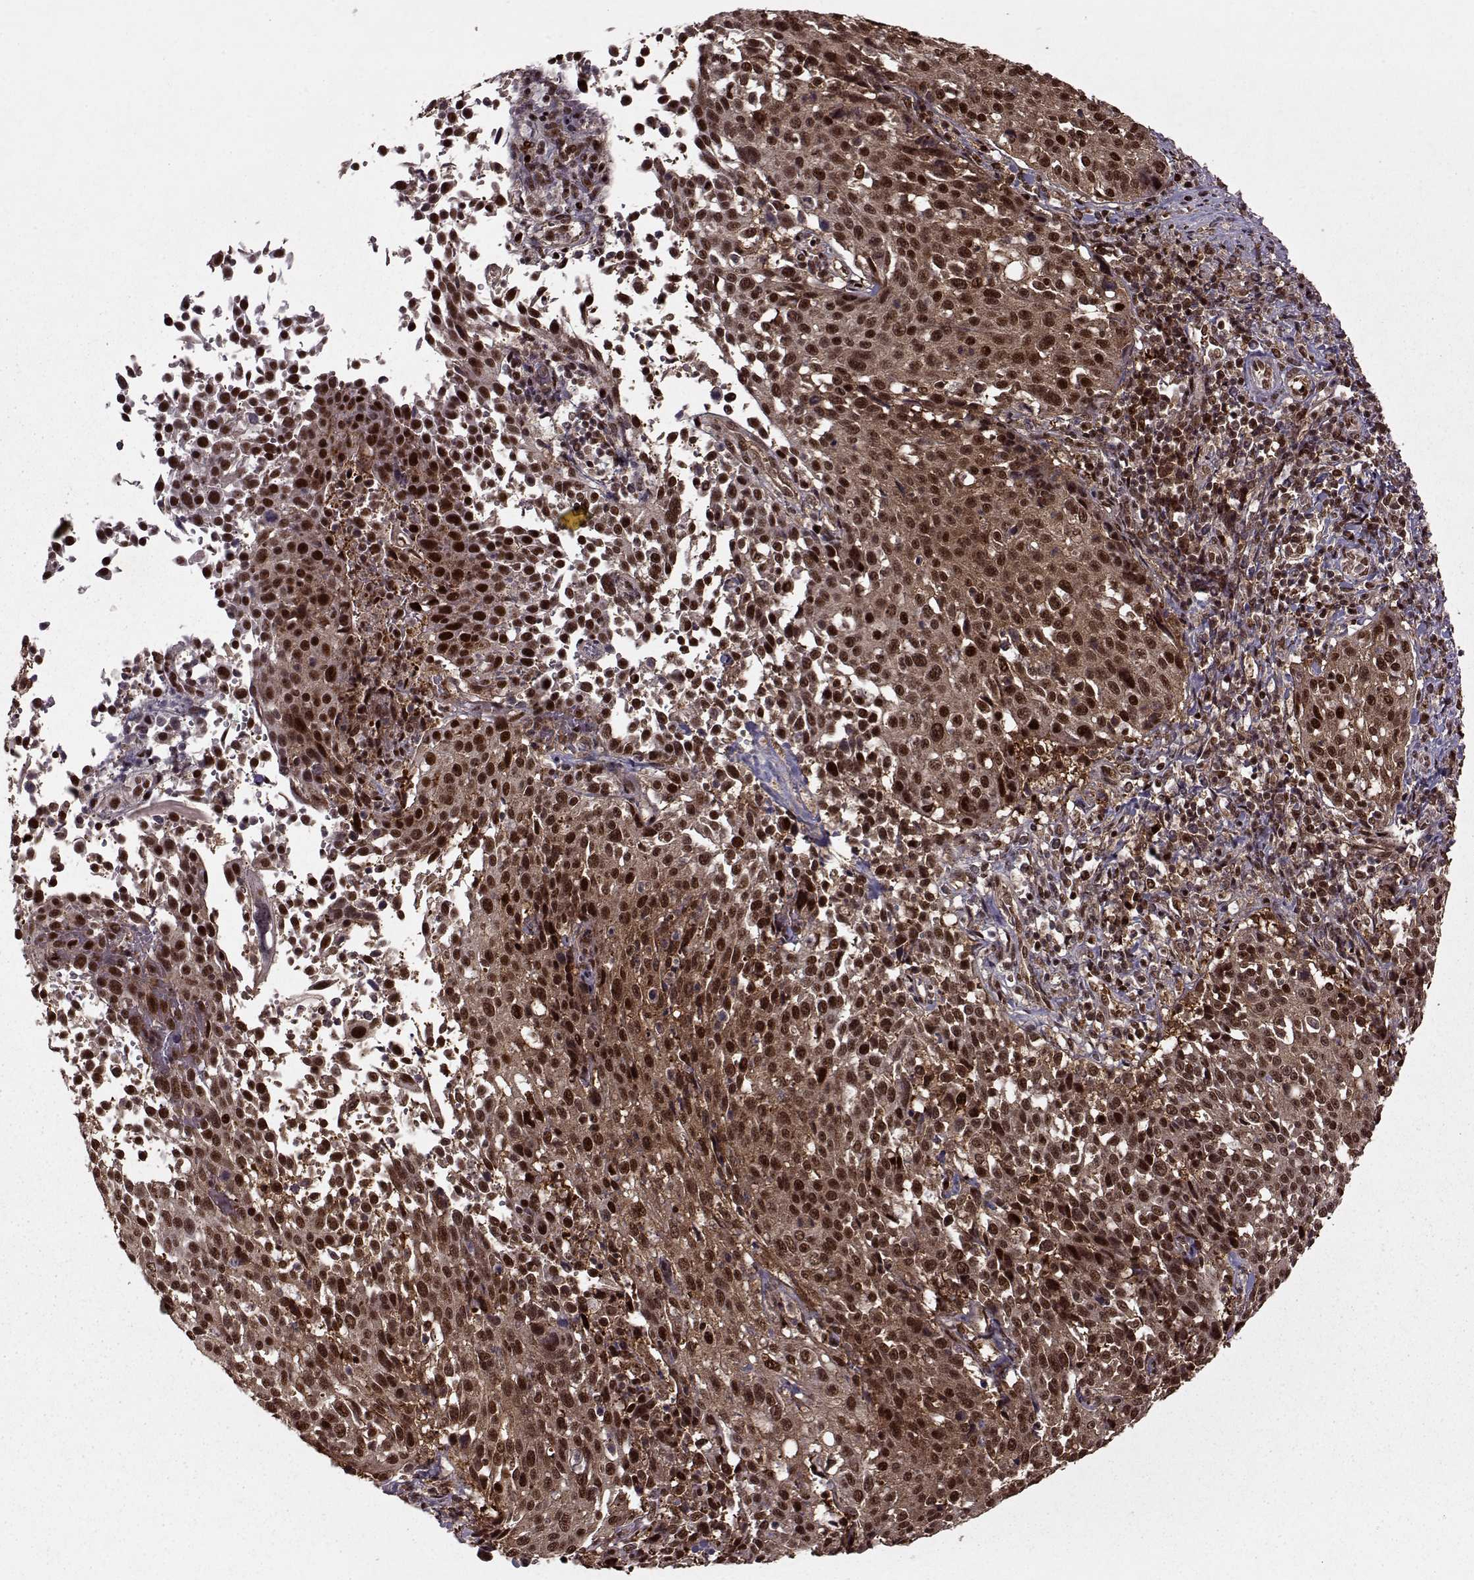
{"staining": {"intensity": "strong", "quantity": ">75%", "location": "cytoplasmic/membranous,nuclear"}, "tissue": "cervical cancer", "cell_type": "Tumor cells", "image_type": "cancer", "snomed": [{"axis": "morphology", "description": "Squamous cell carcinoma, NOS"}, {"axis": "topography", "description": "Cervix"}], "caption": "This photomicrograph demonstrates immunohistochemistry staining of squamous cell carcinoma (cervical), with high strong cytoplasmic/membranous and nuclear expression in about >75% of tumor cells.", "gene": "PSMA7", "patient": {"sex": "female", "age": 26}}